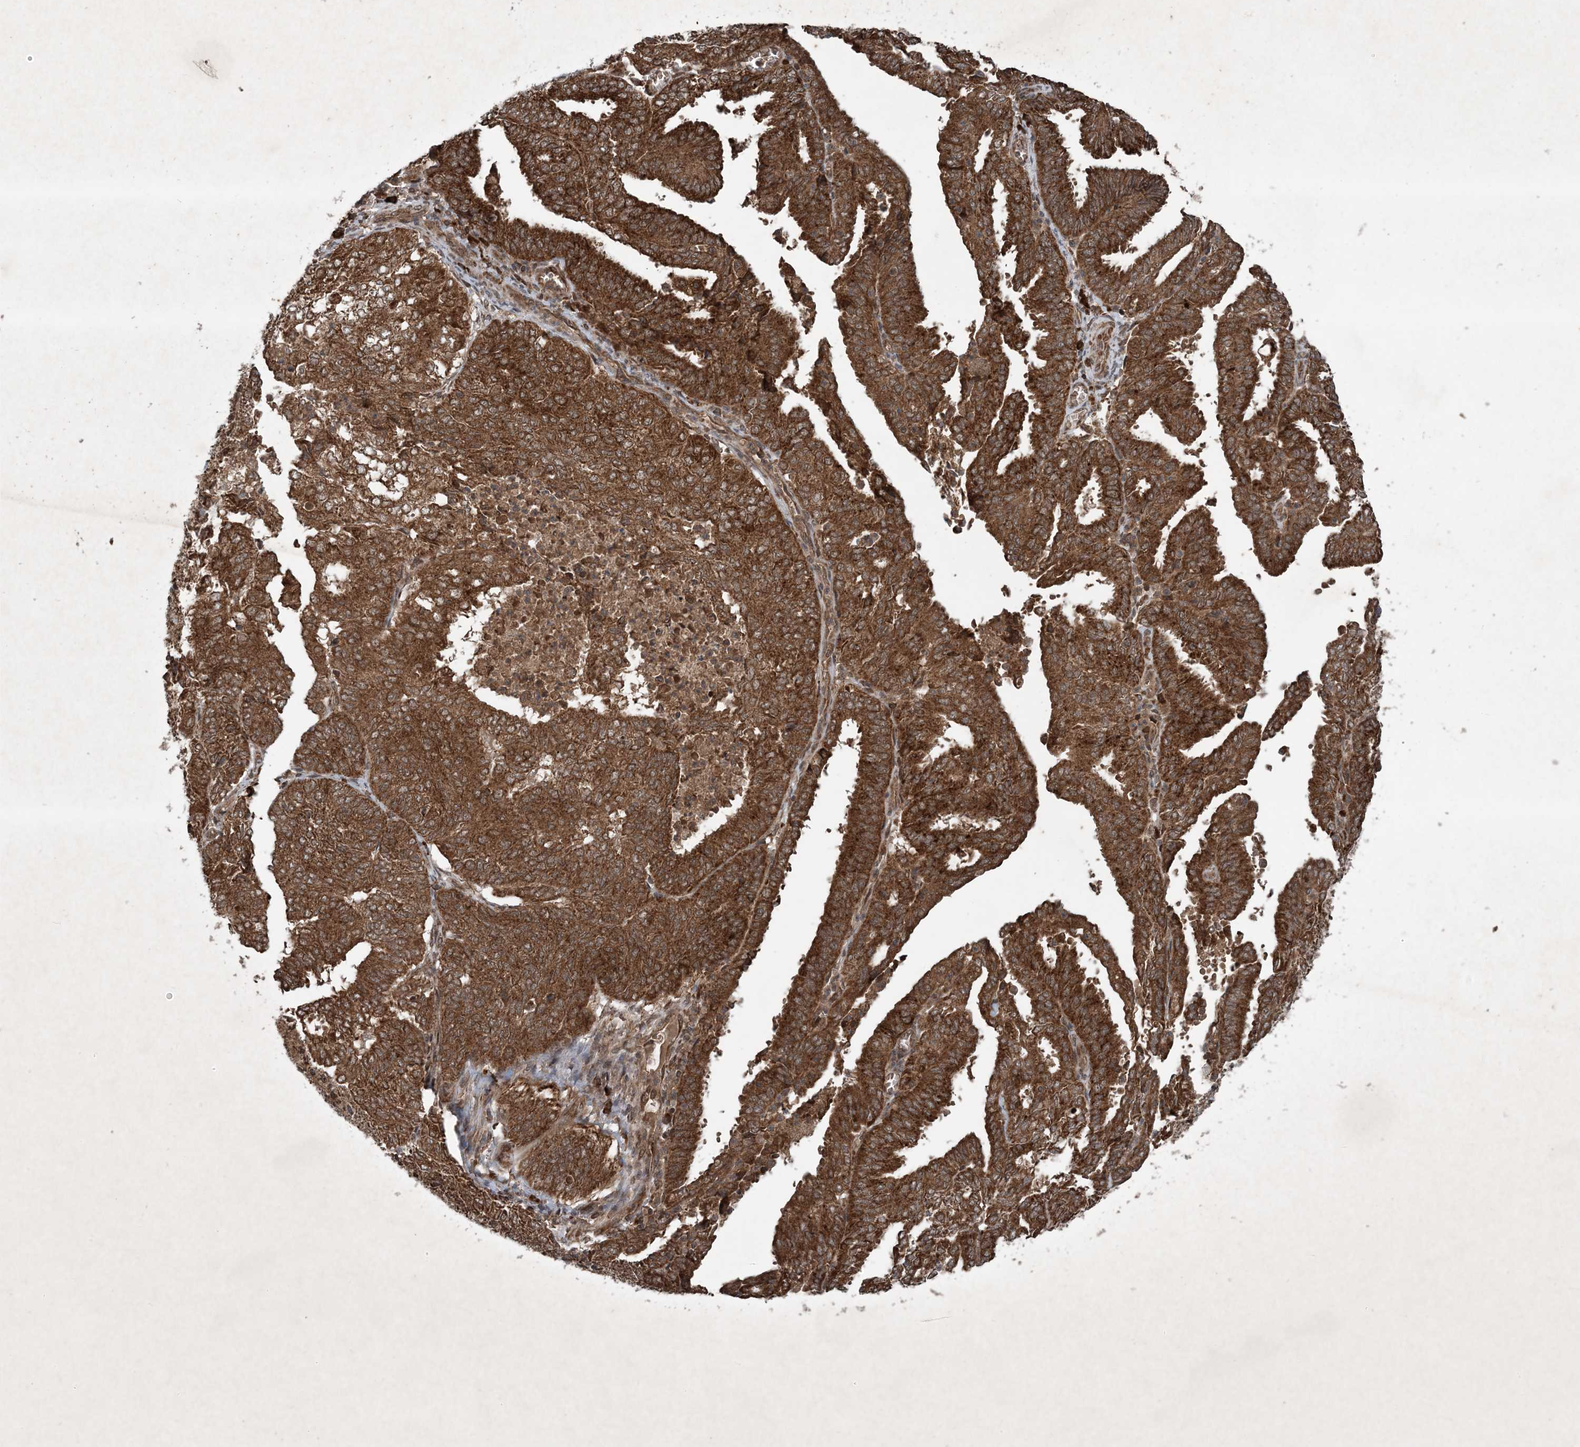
{"staining": {"intensity": "strong", "quantity": ">75%", "location": "cytoplasmic/membranous"}, "tissue": "endometrial cancer", "cell_type": "Tumor cells", "image_type": "cancer", "snomed": [{"axis": "morphology", "description": "Adenocarcinoma, NOS"}, {"axis": "topography", "description": "Uterus"}], "caption": "Endometrial adenocarcinoma tissue shows strong cytoplasmic/membranous expression in approximately >75% of tumor cells Nuclei are stained in blue.", "gene": "GNG5", "patient": {"sex": "female", "age": 60}}